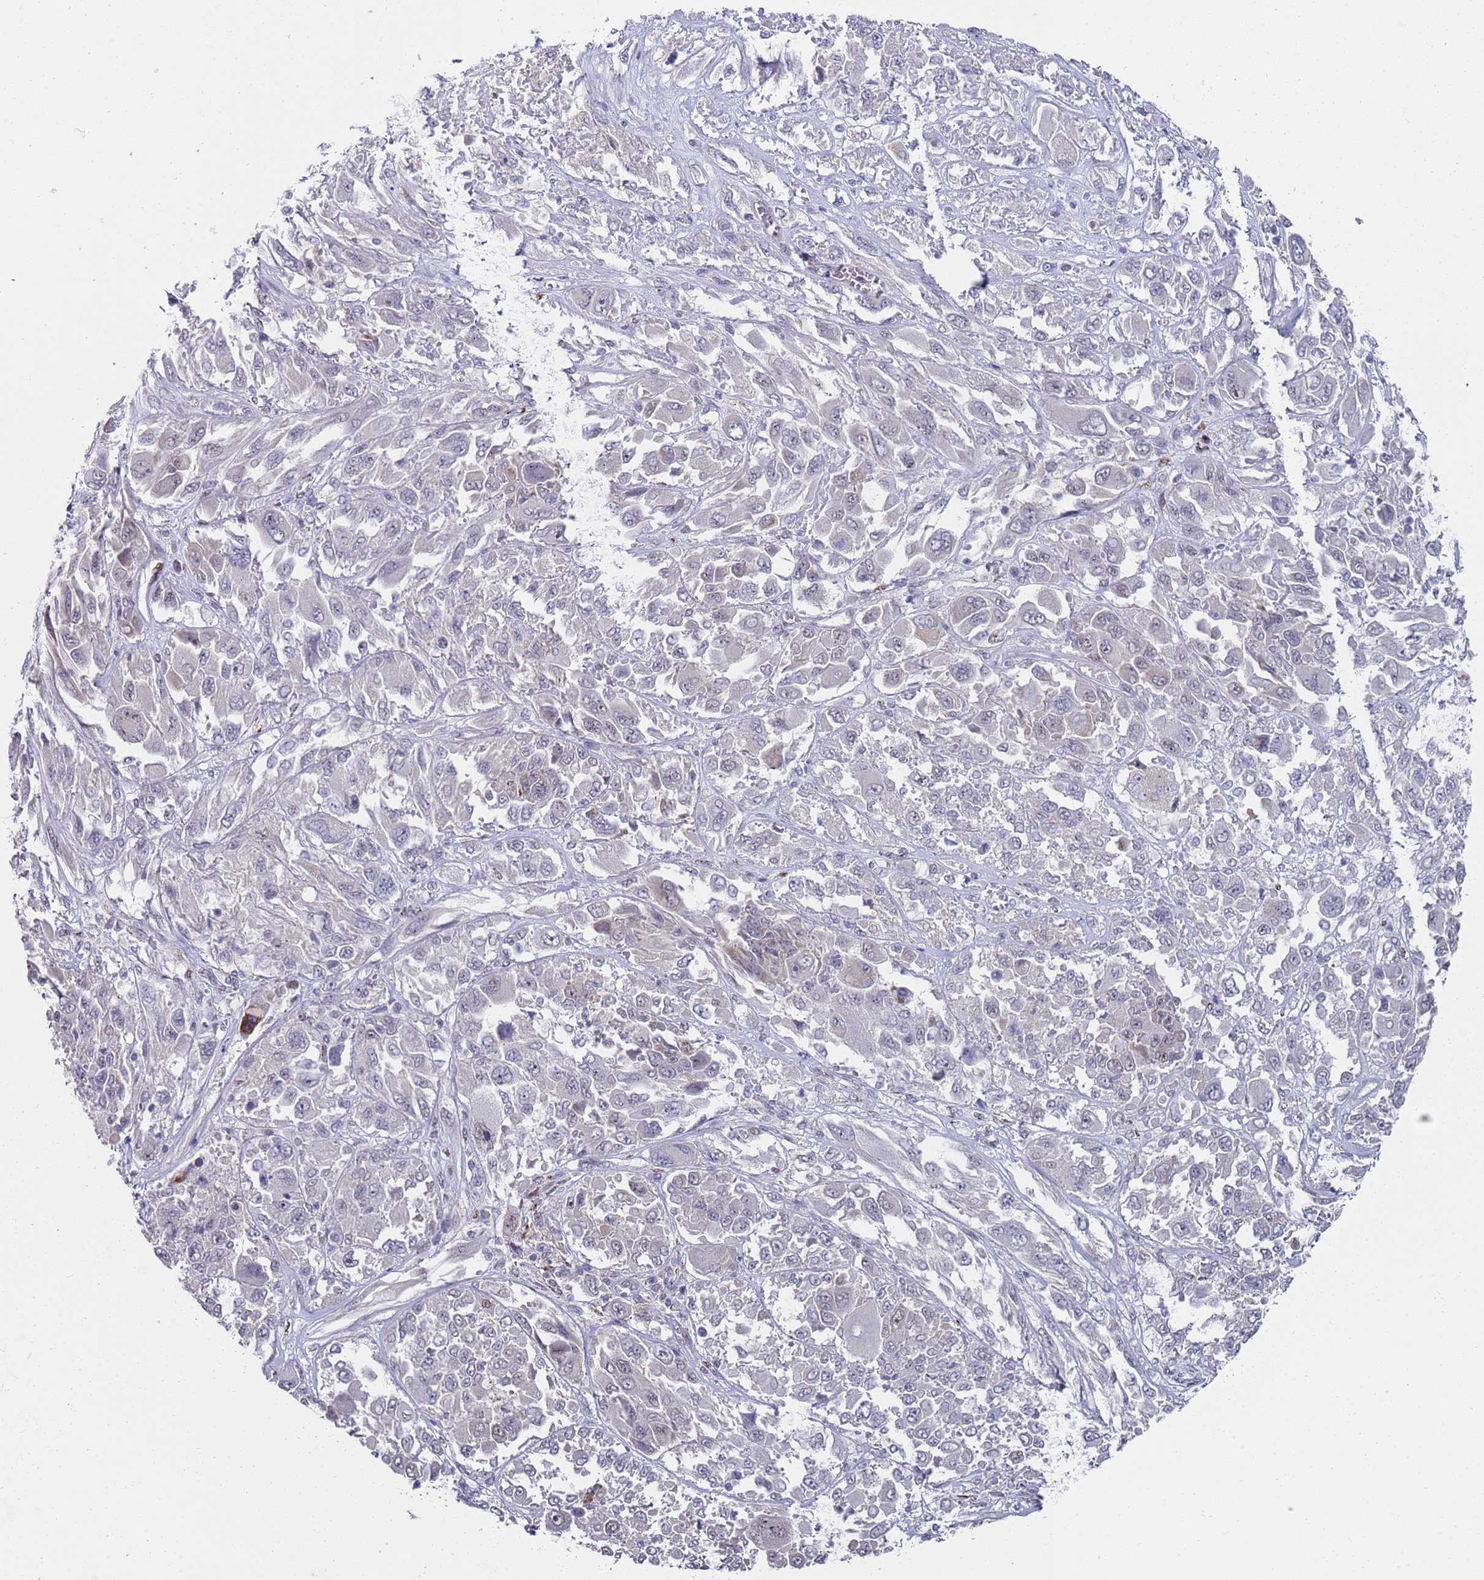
{"staining": {"intensity": "negative", "quantity": "none", "location": "none"}, "tissue": "melanoma", "cell_type": "Tumor cells", "image_type": "cancer", "snomed": [{"axis": "morphology", "description": "Malignant melanoma, NOS"}, {"axis": "topography", "description": "Skin"}], "caption": "DAB immunohistochemical staining of human malignant melanoma shows no significant expression in tumor cells. (DAB immunohistochemistry visualized using brightfield microscopy, high magnification).", "gene": "COPS6", "patient": {"sex": "female", "age": 91}}